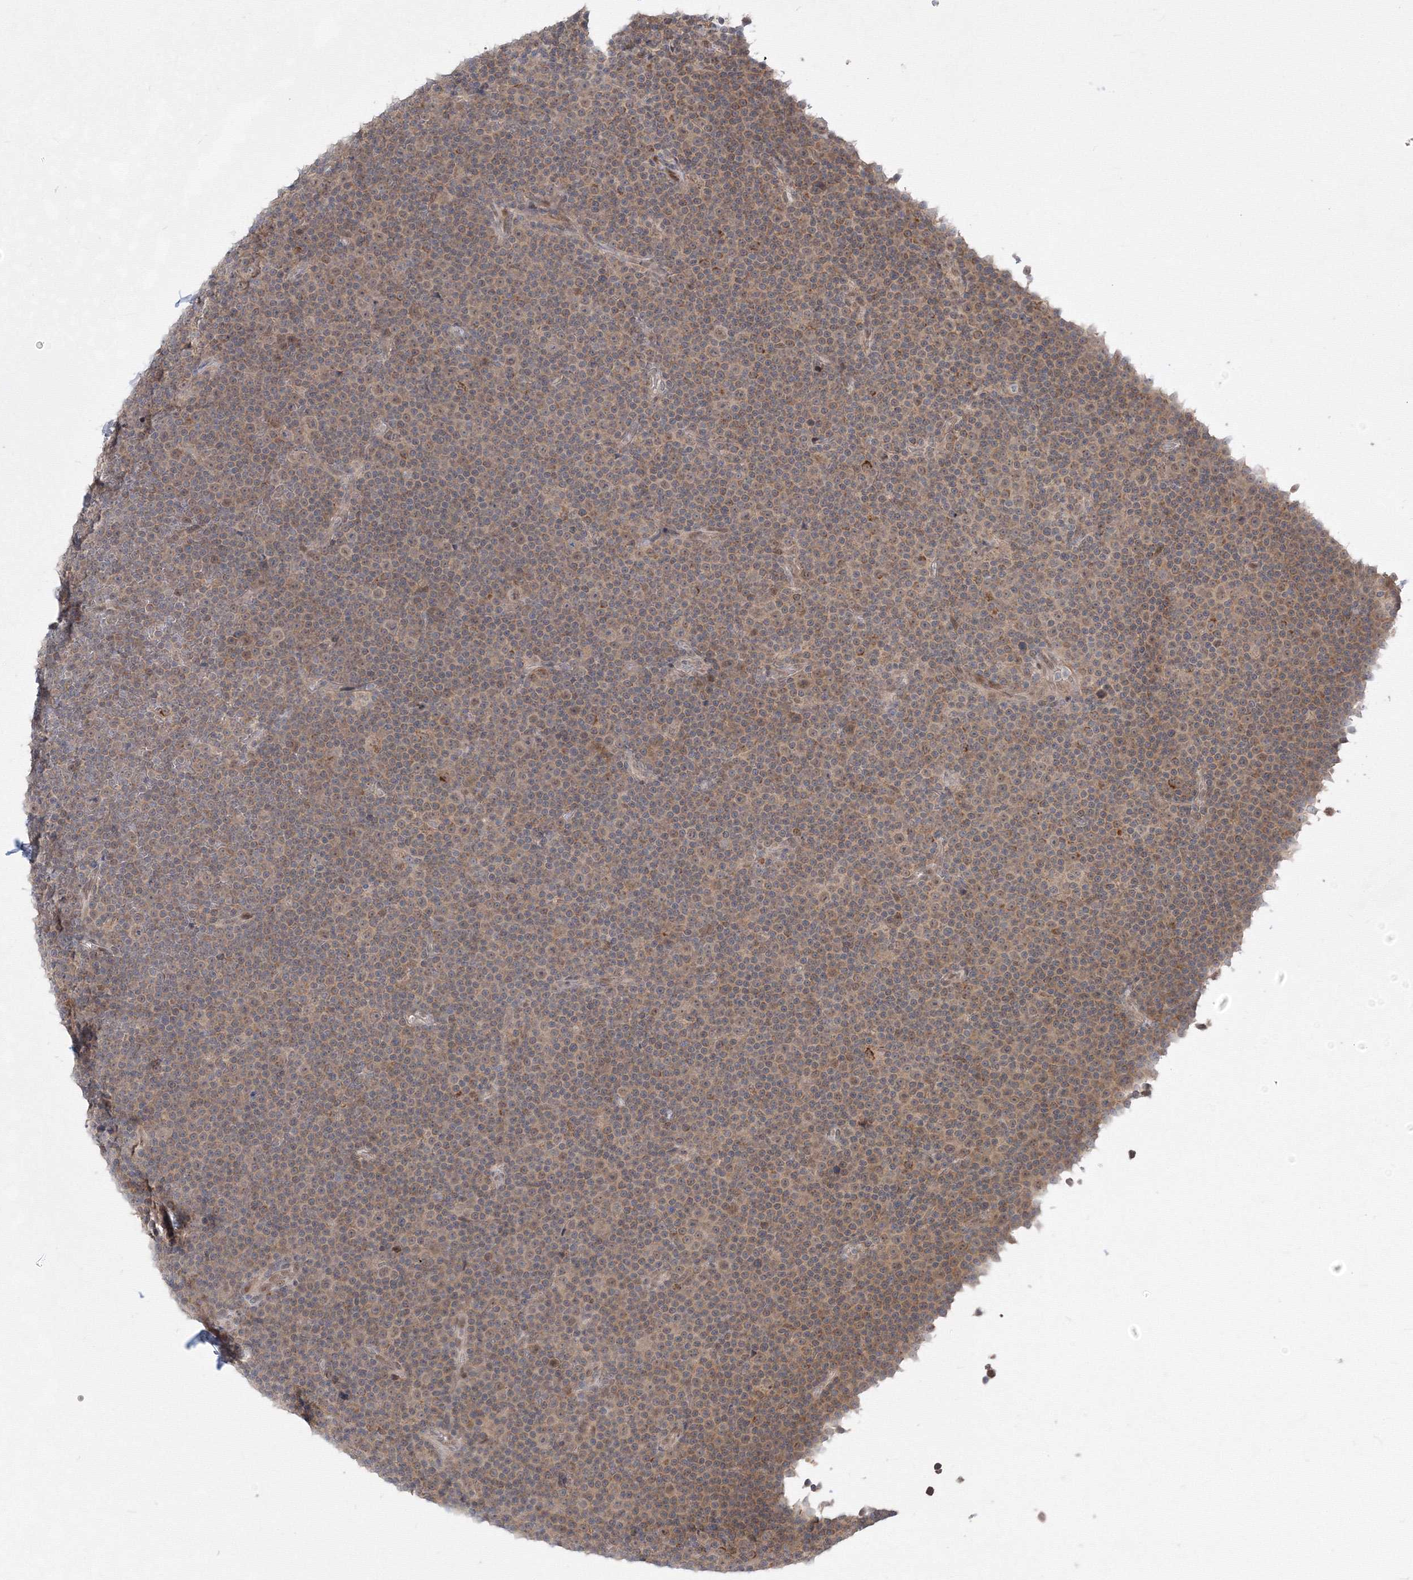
{"staining": {"intensity": "weak", "quantity": "25%-75%", "location": "cytoplasmic/membranous,nuclear"}, "tissue": "lymphoma", "cell_type": "Tumor cells", "image_type": "cancer", "snomed": [{"axis": "morphology", "description": "Malignant lymphoma, non-Hodgkin's type, Low grade"}, {"axis": "topography", "description": "Lymph node"}], "caption": "This is a photomicrograph of immunohistochemistry staining of lymphoma, which shows weak expression in the cytoplasmic/membranous and nuclear of tumor cells.", "gene": "COPS4", "patient": {"sex": "female", "age": 67}}